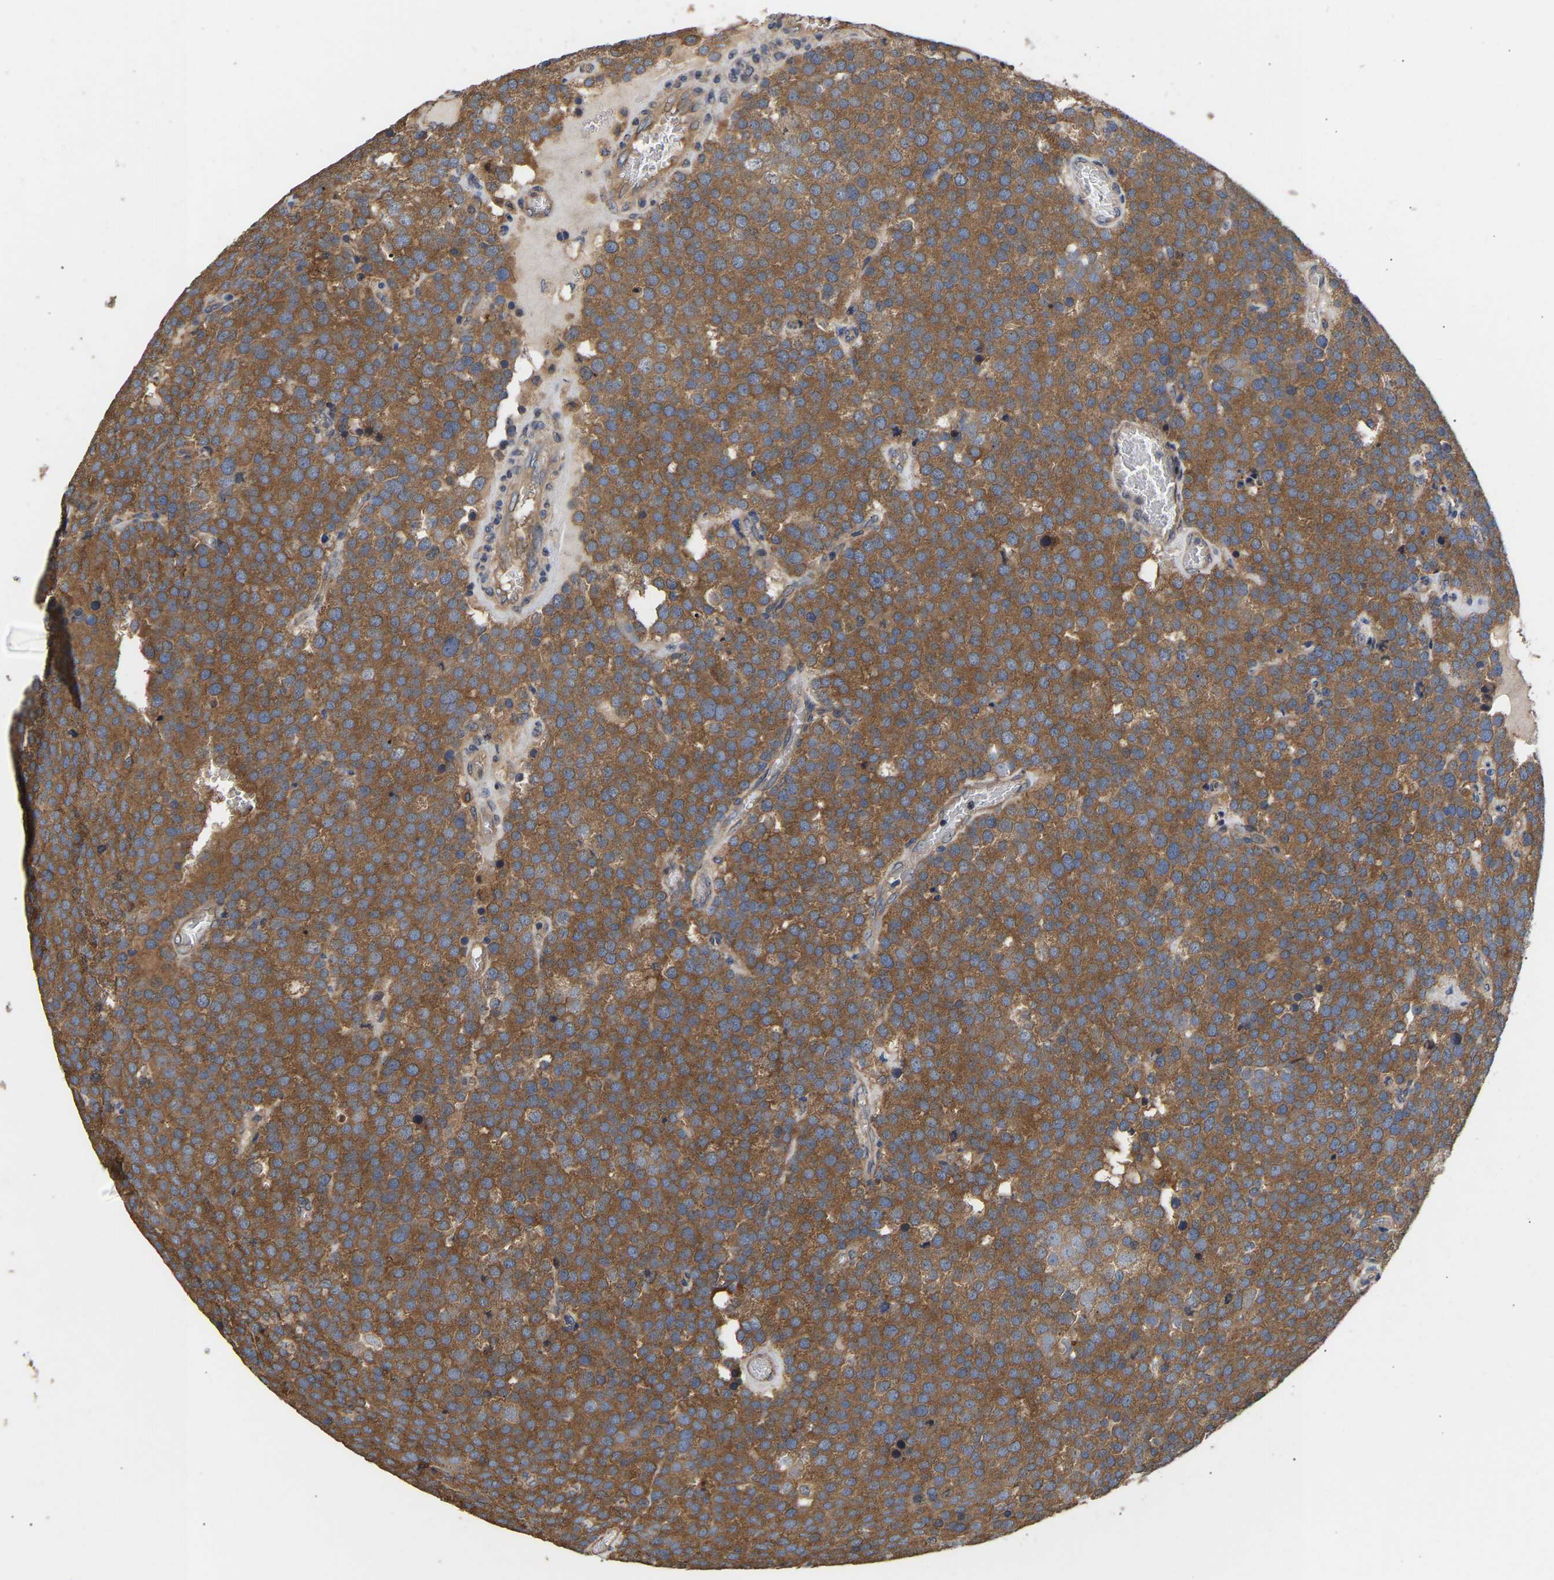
{"staining": {"intensity": "moderate", "quantity": ">75%", "location": "cytoplasmic/membranous"}, "tissue": "testis cancer", "cell_type": "Tumor cells", "image_type": "cancer", "snomed": [{"axis": "morphology", "description": "Normal tissue, NOS"}, {"axis": "morphology", "description": "Seminoma, NOS"}, {"axis": "topography", "description": "Testis"}], "caption": "Immunohistochemical staining of testis cancer demonstrates medium levels of moderate cytoplasmic/membranous protein expression in about >75% of tumor cells.", "gene": "AIMP2", "patient": {"sex": "male", "age": 71}}